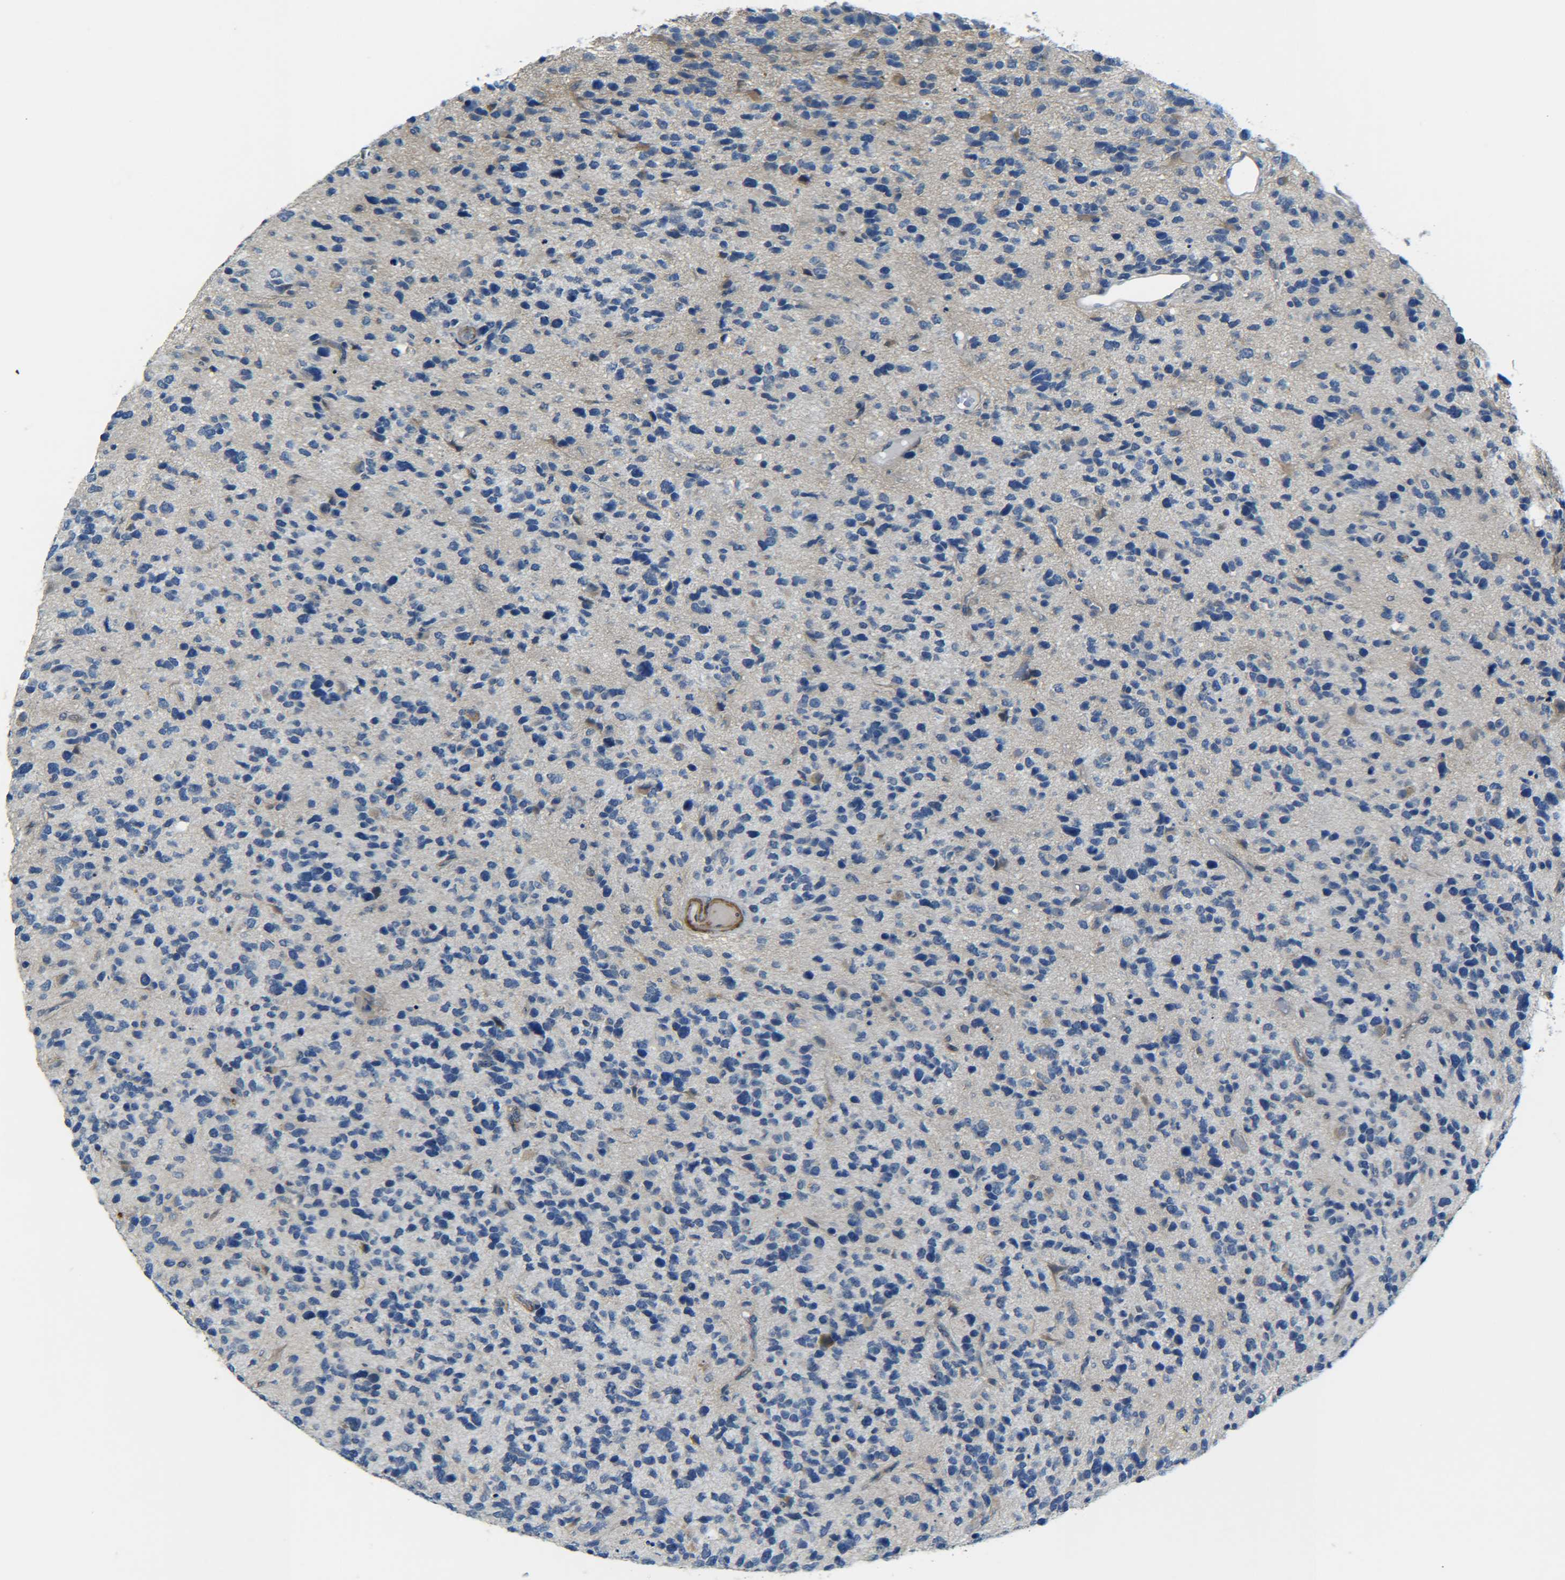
{"staining": {"intensity": "negative", "quantity": "none", "location": "none"}, "tissue": "glioma", "cell_type": "Tumor cells", "image_type": "cancer", "snomed": [{"axis": "morphology", "description": "Glioma, malignant, High grade"}, {"axis": "topography", "description": "Brain"}], "caption": "Immunohistochemistry (IHC) micrograph of human glioma stained for a protein (brown), which exhibits no expression in tumor cells. (DAB immunohistochemistry with hematoxylin counter stain).", "gene": "MEIS1", "patient": {"sex": "female", "age": 58}}